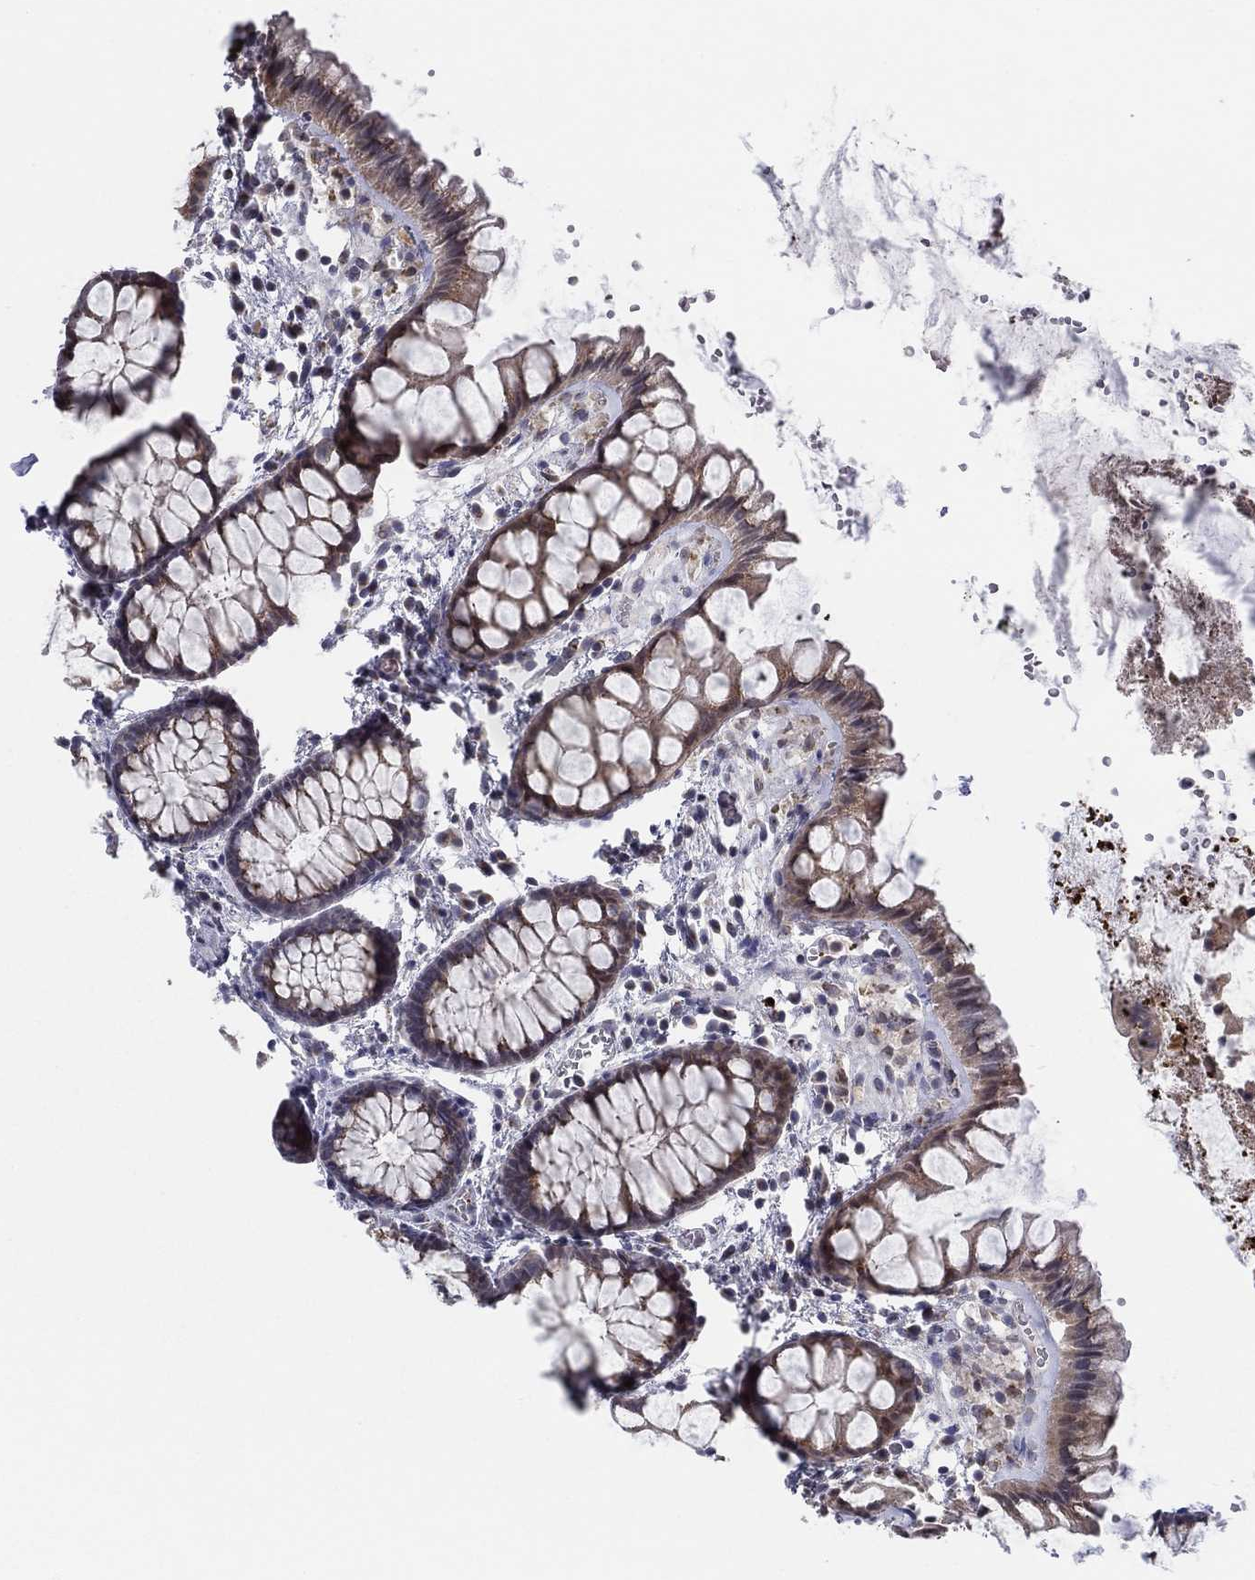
{"staining": {"intensity": "weak", "quantity": "25%-75%", "location": "cytoplasmic/membranous"}, "tissue": "rectum", "cell_type": "Glandular cells", "image_type": "normal", "snomed": [{"axis": "morphology", "description": "Normal tissue, NOS"}, {"axis": "topography", "description": "Rectum"}], "caption": "Immunohistochemical staining of normal human rectum reveals weak cytoplasmic/membranous protein staining in approximately 25%-75% of glandular cells.", "gene": "ALOX12", "patient": {"sex": "female", "age": 62}}